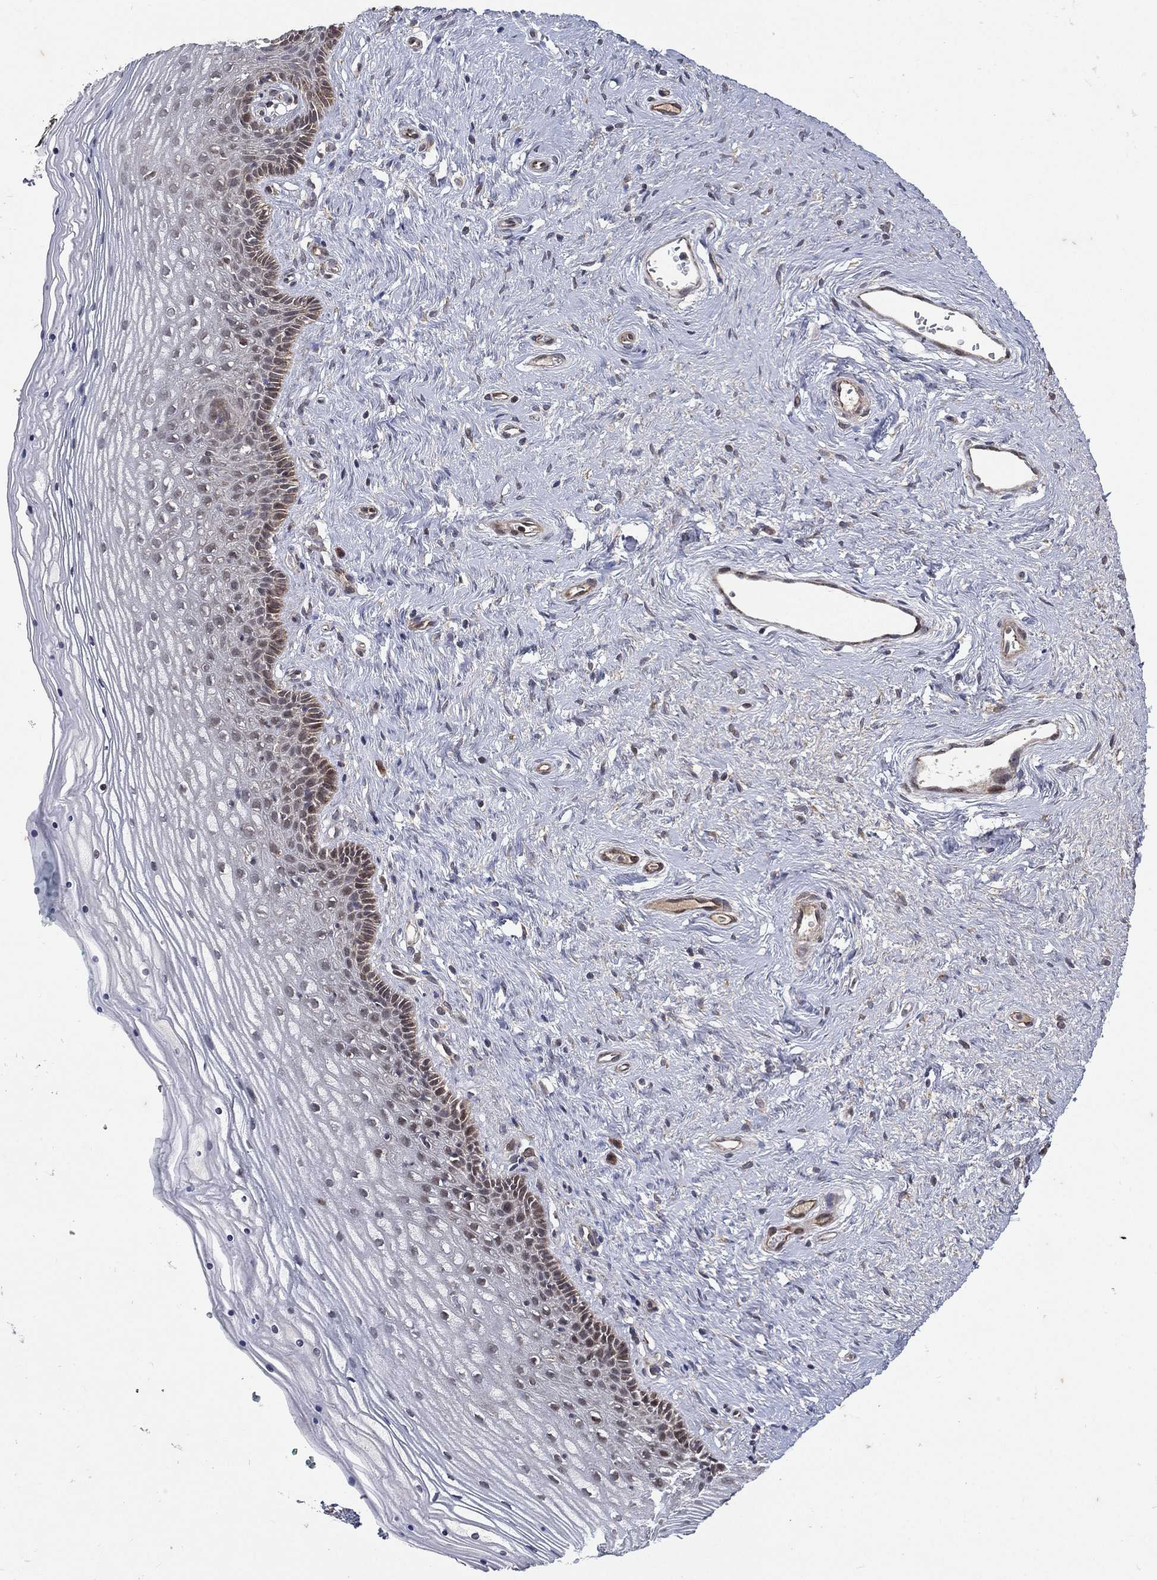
{"staining": {"intensity": "moderate", "quantity": "<25%", "location": "cytoplasmic/membranous"}, "tissue": "vagina", "cell_type": "Squamous epithelial cells", "image_type": "normal", "snomed": [{"axis": "morphology", "description": "Normal tissue, NOS"}, {"axis": "topography", "description": "Vagina"}], "caption": "Vagina stained with immunohistochemistry (IHC) shows moderate cytoplasmic/membranous expression in approximately <25% of squamous epithelial cells.", "gene": "RAB11FIP4", "patient": {"sex": "female", "age": 45}}